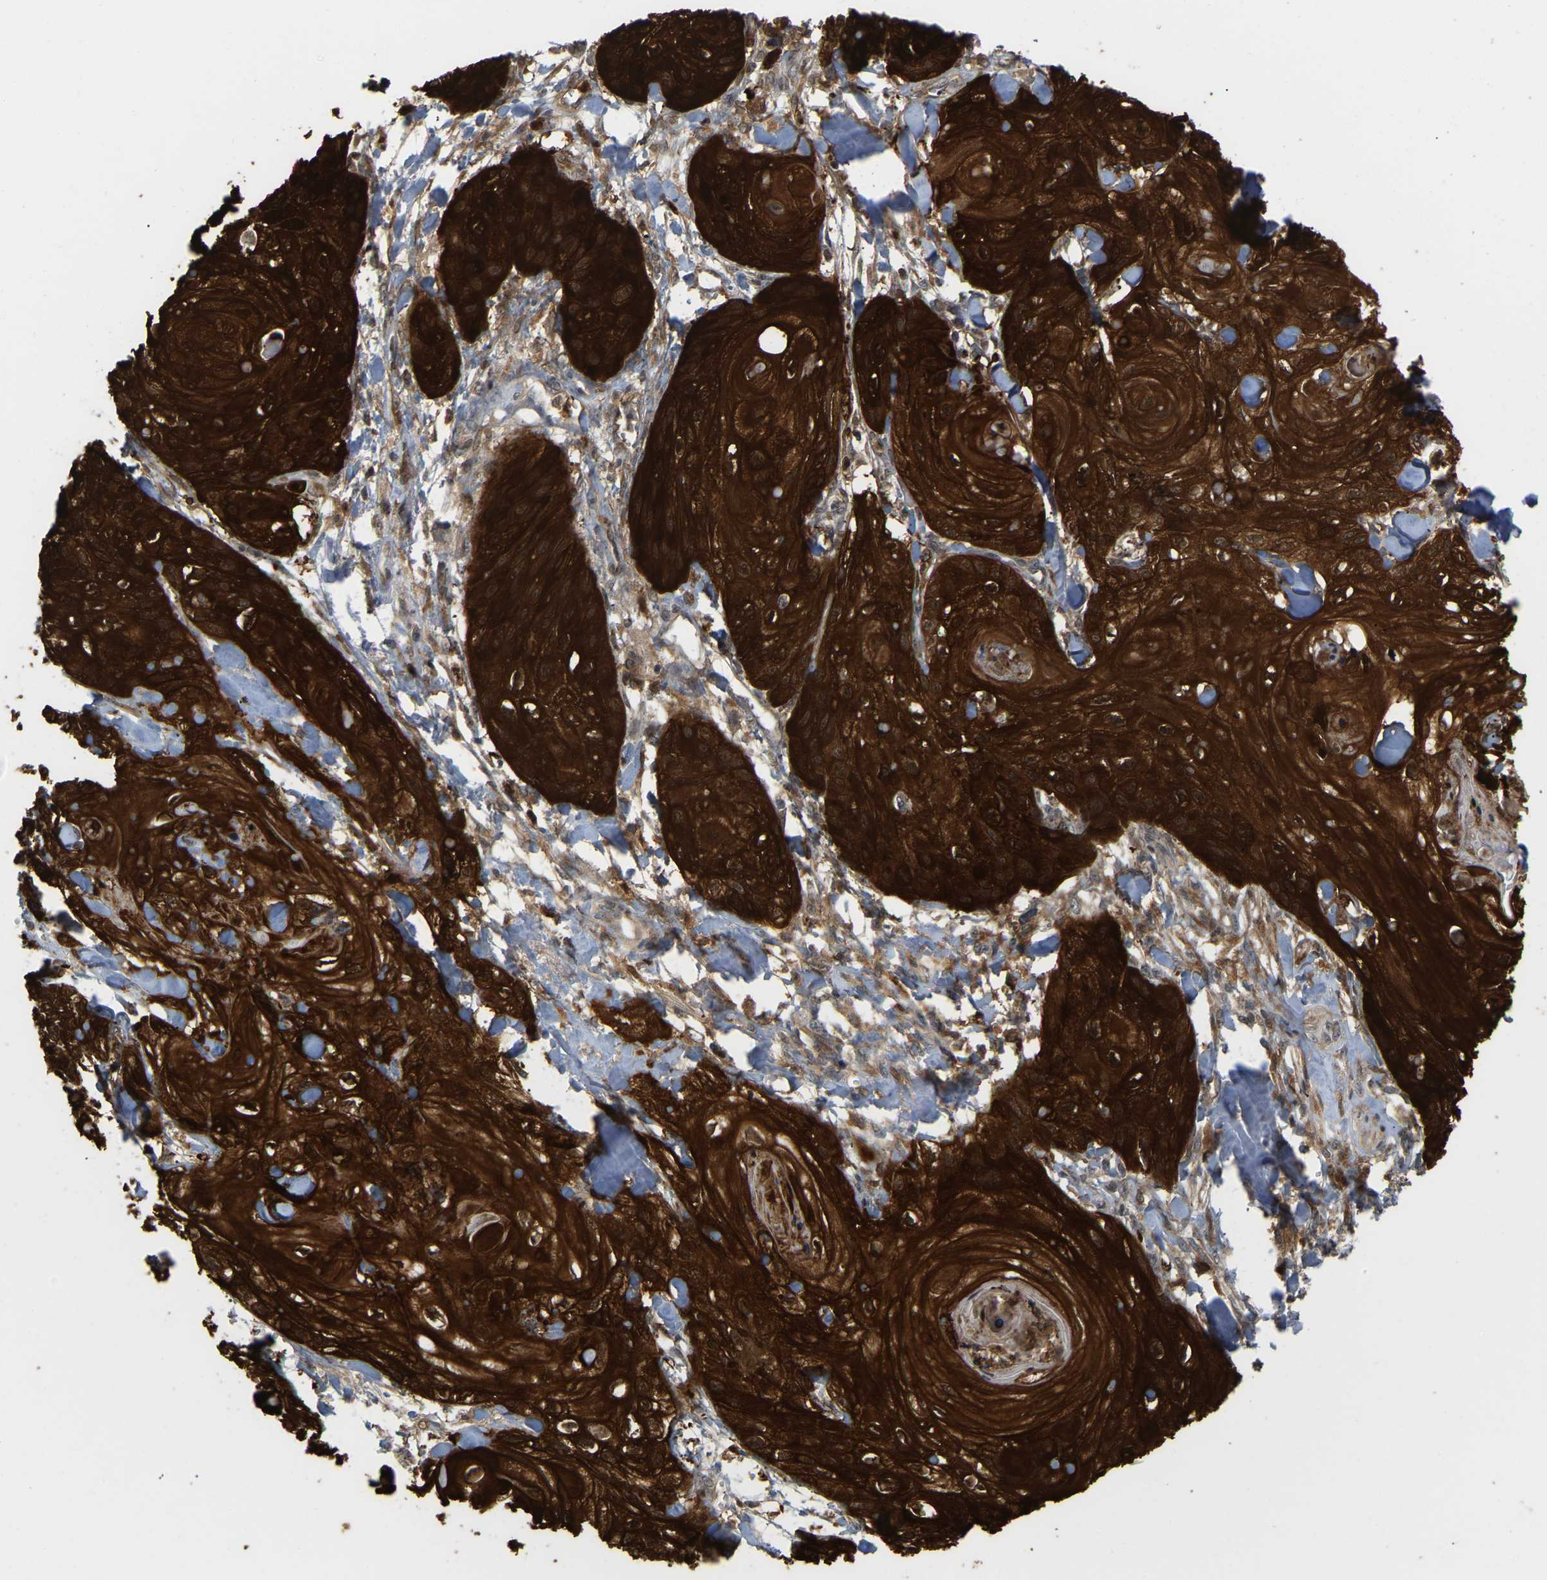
{"staining": {"intensity": "strong", "quantity": ">75%", "location": "cytoplasmic/membranous"}, "tissue": "skin cancer", "cell_type": "Tumor cells", "image_type": "cancer", "snomed": [{"axis": "morphology", "description": "Squamous cell carcinoma, NOS"}, {"axis": "topography", "description": "Skin"}], "caption": "Immunohistochemistry (DAB (3,3'-diaminobenzidine)) staining of human squamous cell carcinoma (skin) shows strong cytoplasmic/membranous protein staining in about >75% of tumor cells. (DAB (3,3'-diaminobenzidine) IHC, brown staining for protein, blue staining for nuclei).", "gene": "SERPINB5", "patient": {"sex": "male", "age": 74}}